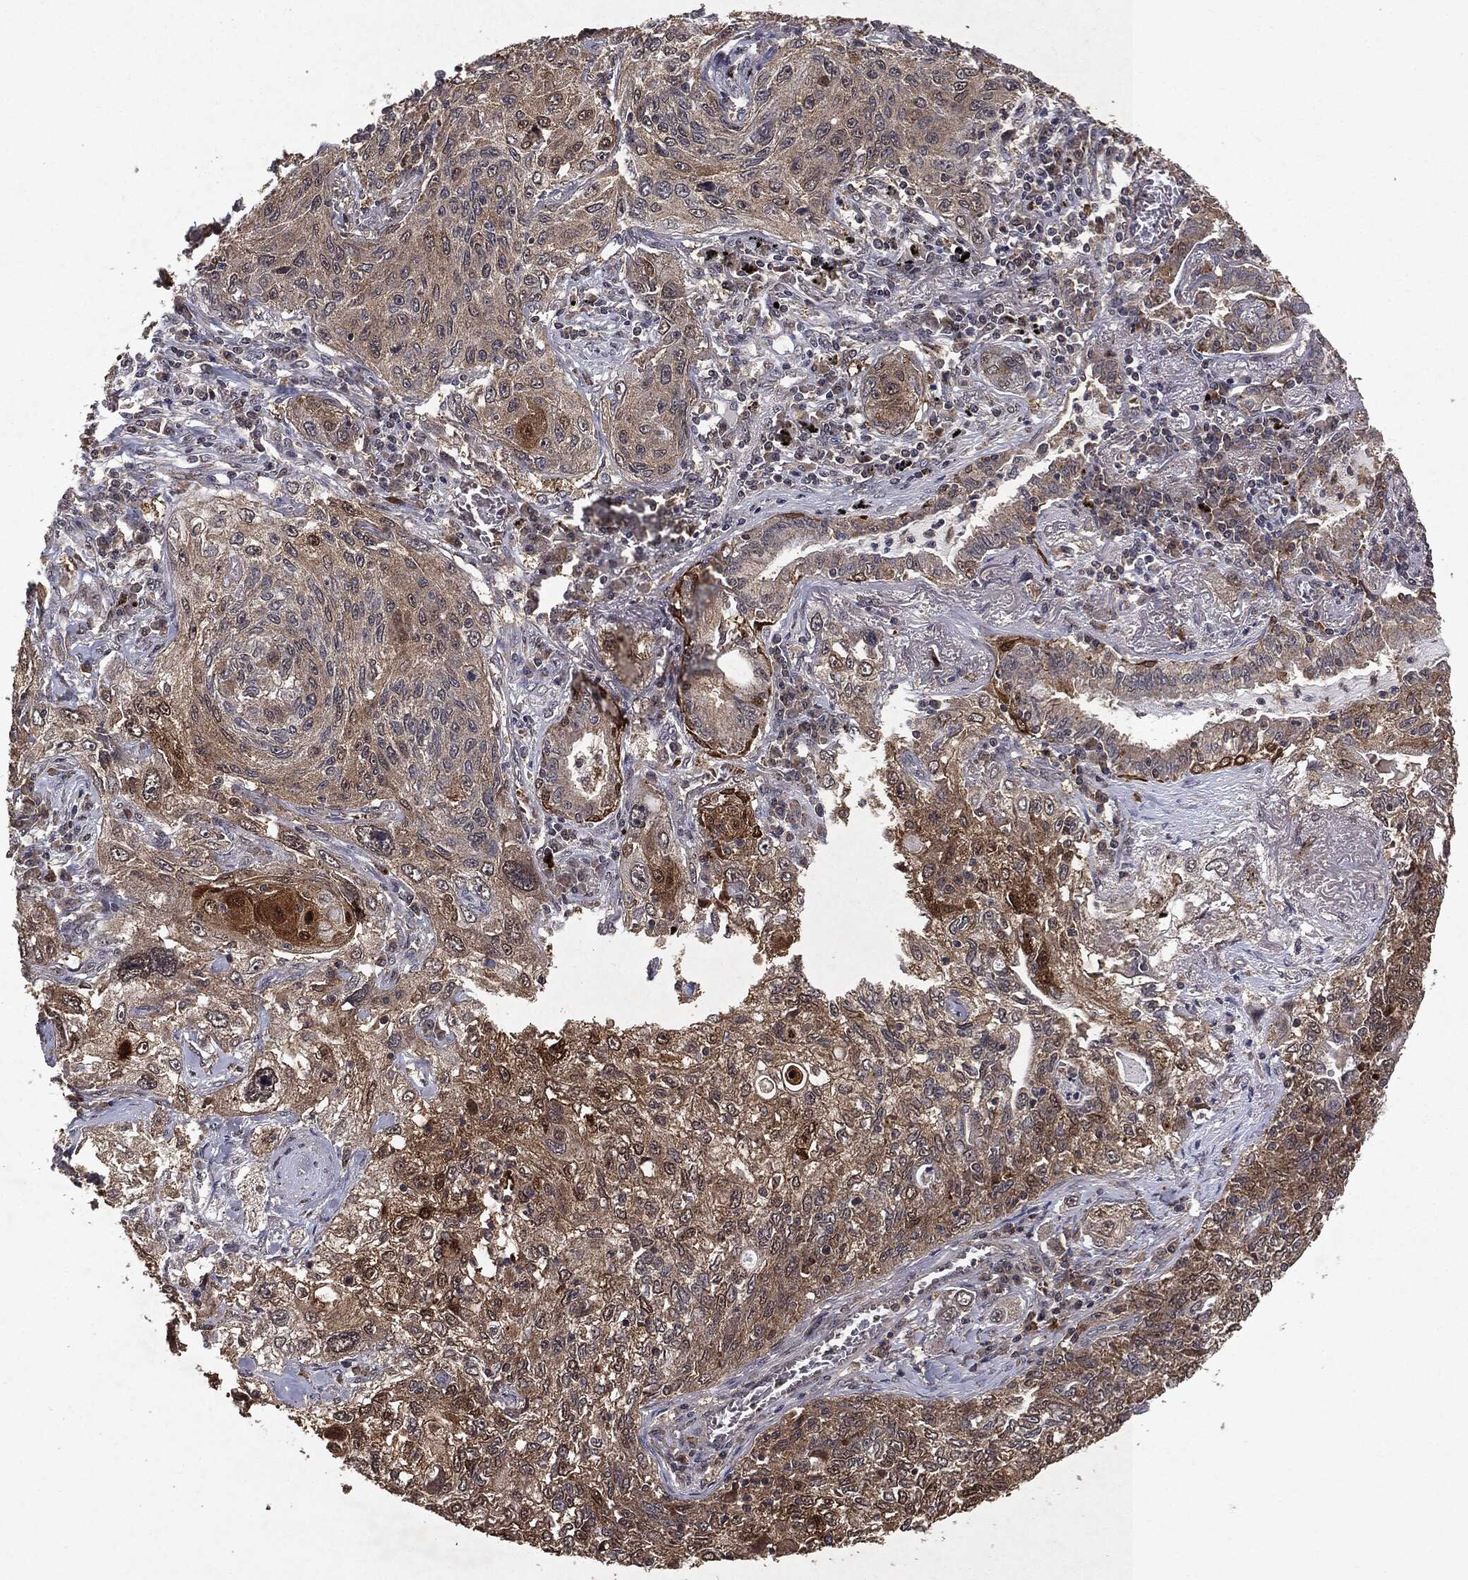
{"staining": {"intensity": "moderate", "quantity": "25%-75%", "location": "cytoplasmic/membranous"}, "tissue": "lung cancer", "cell_type": "Tumor cells", "image_type": "cancer", "snomed": [{"axis": "morphology", "description": "Squamous cell carcinoma, NOS"}, {"axis": "topography", "description": "Lung"}], "caption": "Lung cancer tissue displays moderate cytoplasmic/membranous expression in approximately 25%-75% of tumor cells, visualized by immunohistochemistry. The staining is performed using DAB brown chromogen to label protein expression. The nuclei are counter-stained blue using hematoxylin.", "gene": "MTOR", "patient": {"sex": "female", "age": 69}}